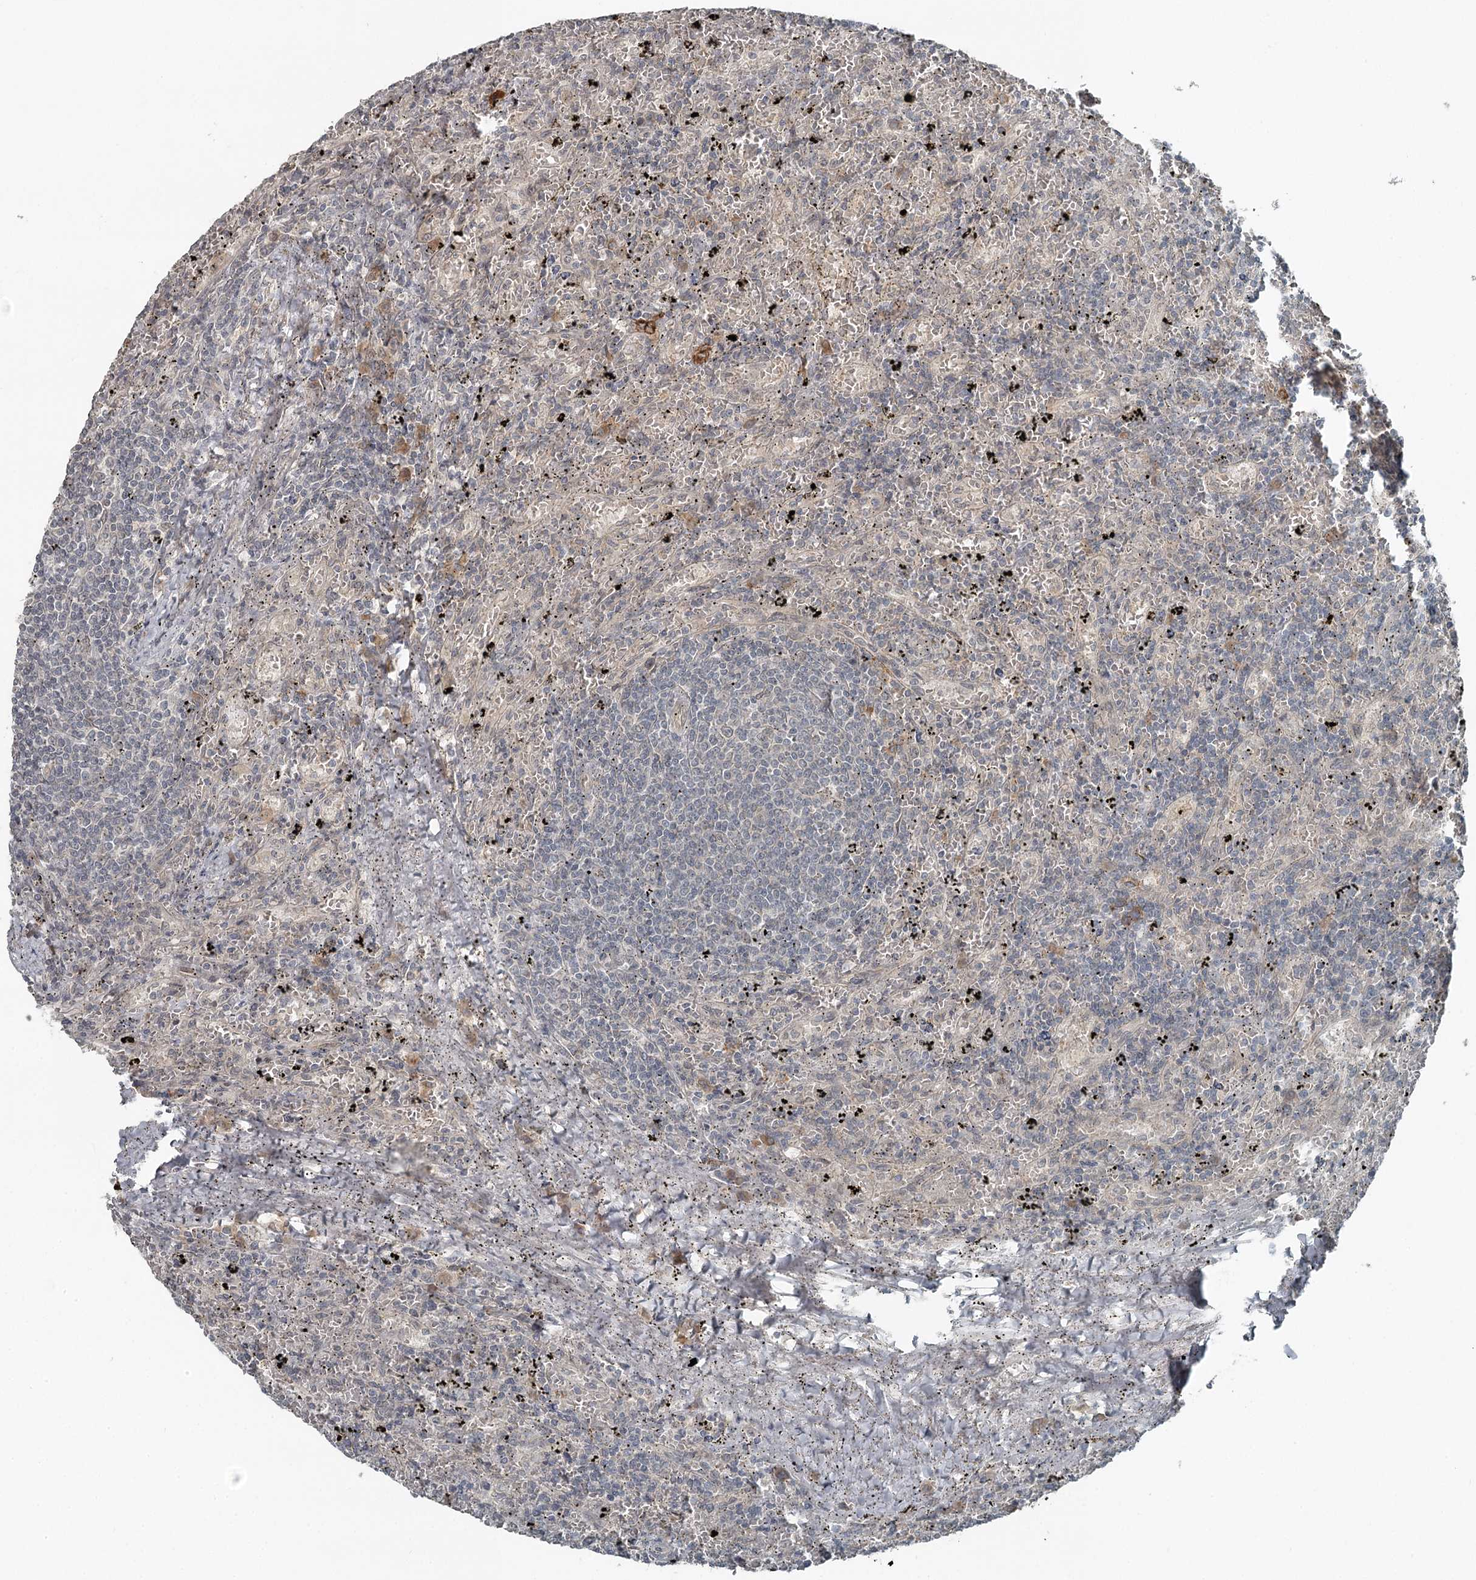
{"staining": {"intensity": "negative", "quantity": "none", "location": "none"}, "tissue": "lymphoma", "cell_type": "Tumor cells", "image_type": "cancer", "snomed": [{"axis": "morphology", "description": "Malignant lymphoma, non-Hodgkin's type, Low grade"}, {"axis": "topography", "description": "Spleen"}], "caption": "Immunohistochemistry (IHC) image of neoplastic tissue: lymphoma stained with DAB (3,3'-diaminobenzidine) demonstrates no significant protein expression in tumor cells.", "gene": "SLC39A8", "patient": {"sex": "male", "age": 76}}